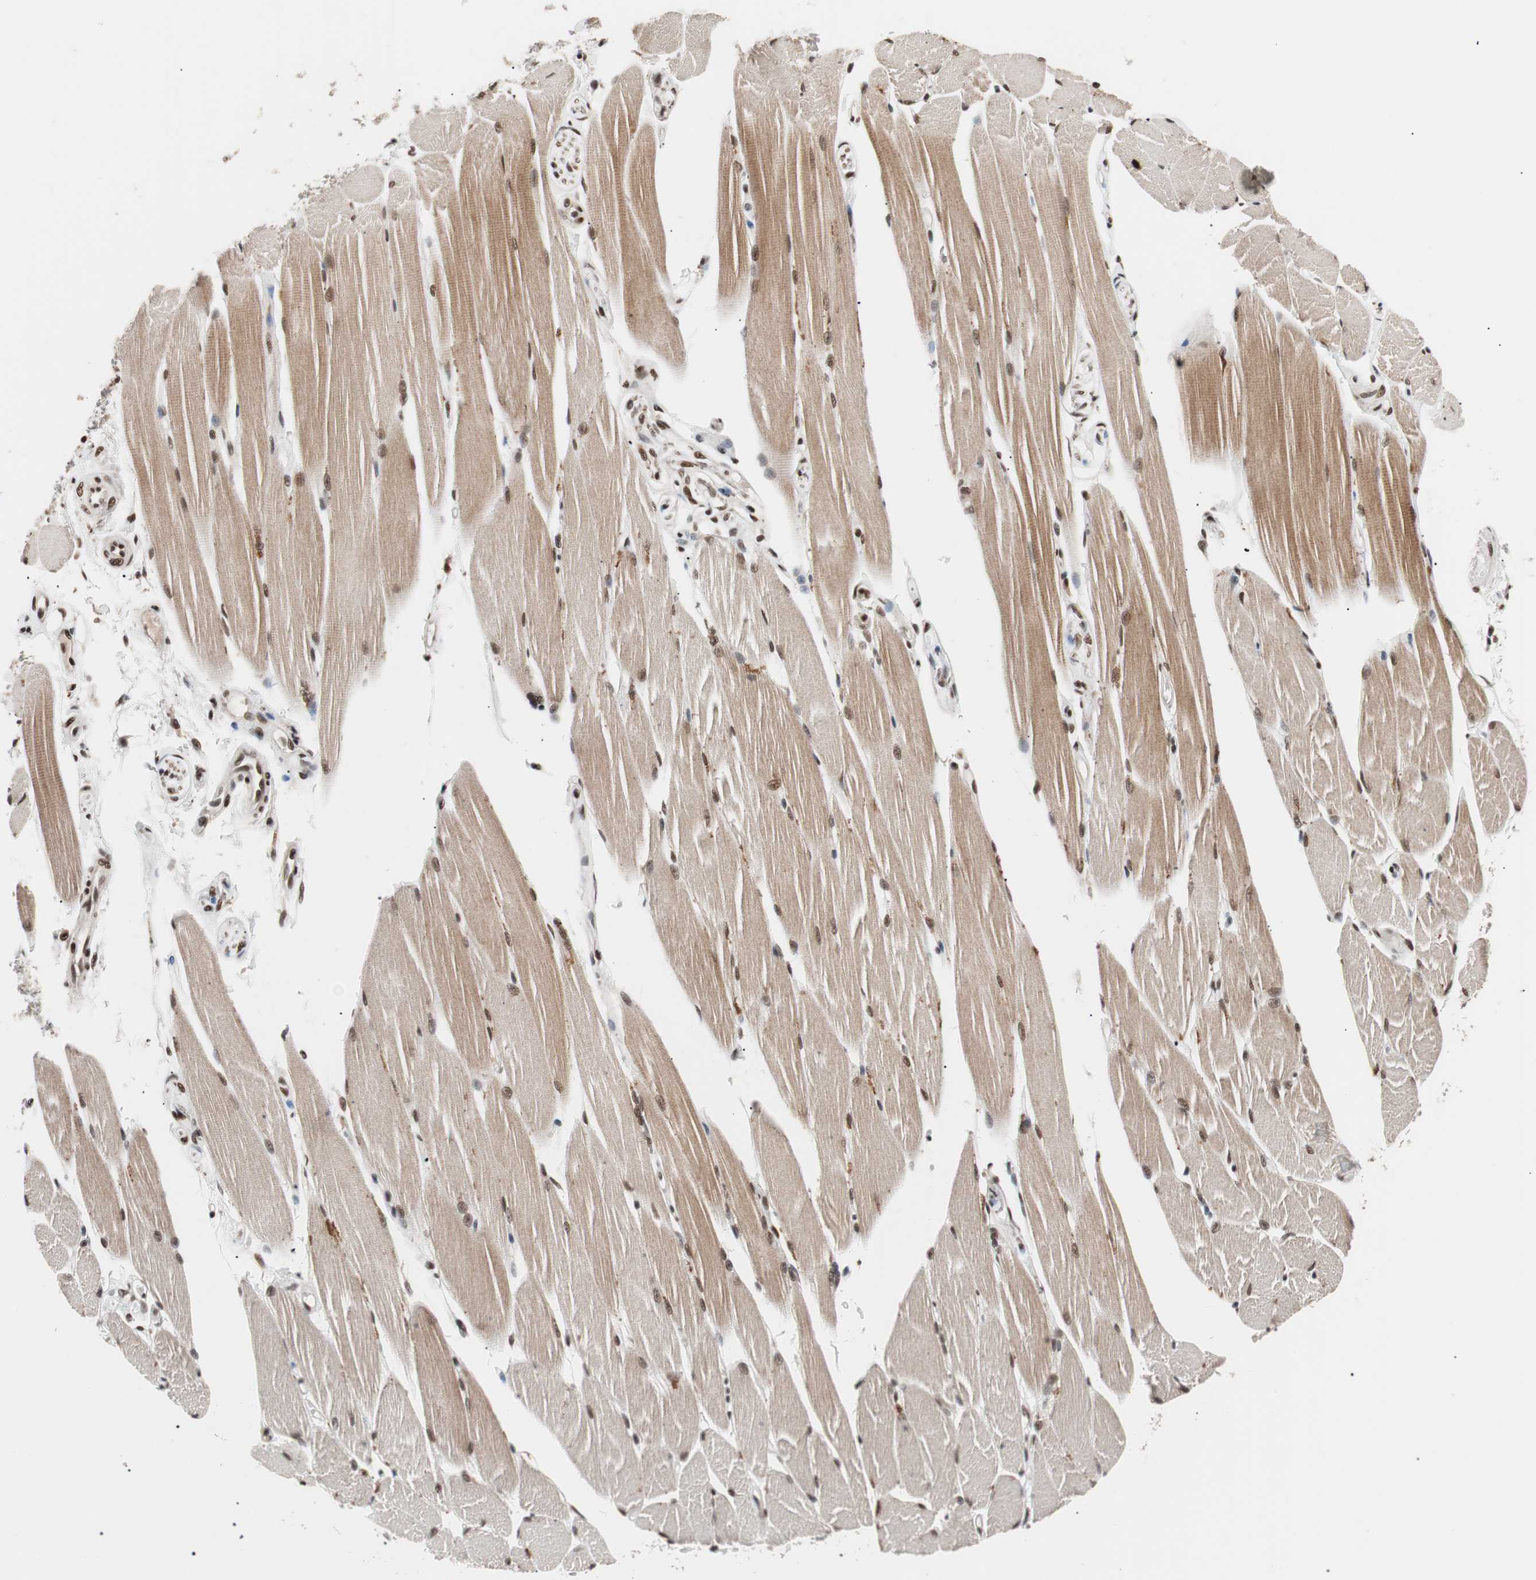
{"staining": {"intensity": "strong", "quantity": ">75%", "location": "cytoplasmic/membranous,nuclear"}, "tissue": "skeletal muscle", "cell_type": "Myocytes", "image_type": "normal", "snomed": [{"axis": "morphology", "description": "Normal tissue, NOS"}, {"axis": "topography", "description": "Skeletal muscle"}, {"axis": "topography", "description": "Peripheral nerve tissue"}], "caption": "Immunohistochemistry staining of benign skeletal muscle, which demonstrates high levels of strong cytoplasmic/membranous,nuclear expression in about >75% of myocytes indicating strong cytoplasmic/membranous,nuclear protein staining. The staining was performed using DAB (brown) for protein detection and nuclei were counterstained in hematoxylin (blue).", "gene": "CHAMP1", "patient": {"sex": "female", "age": 84}}